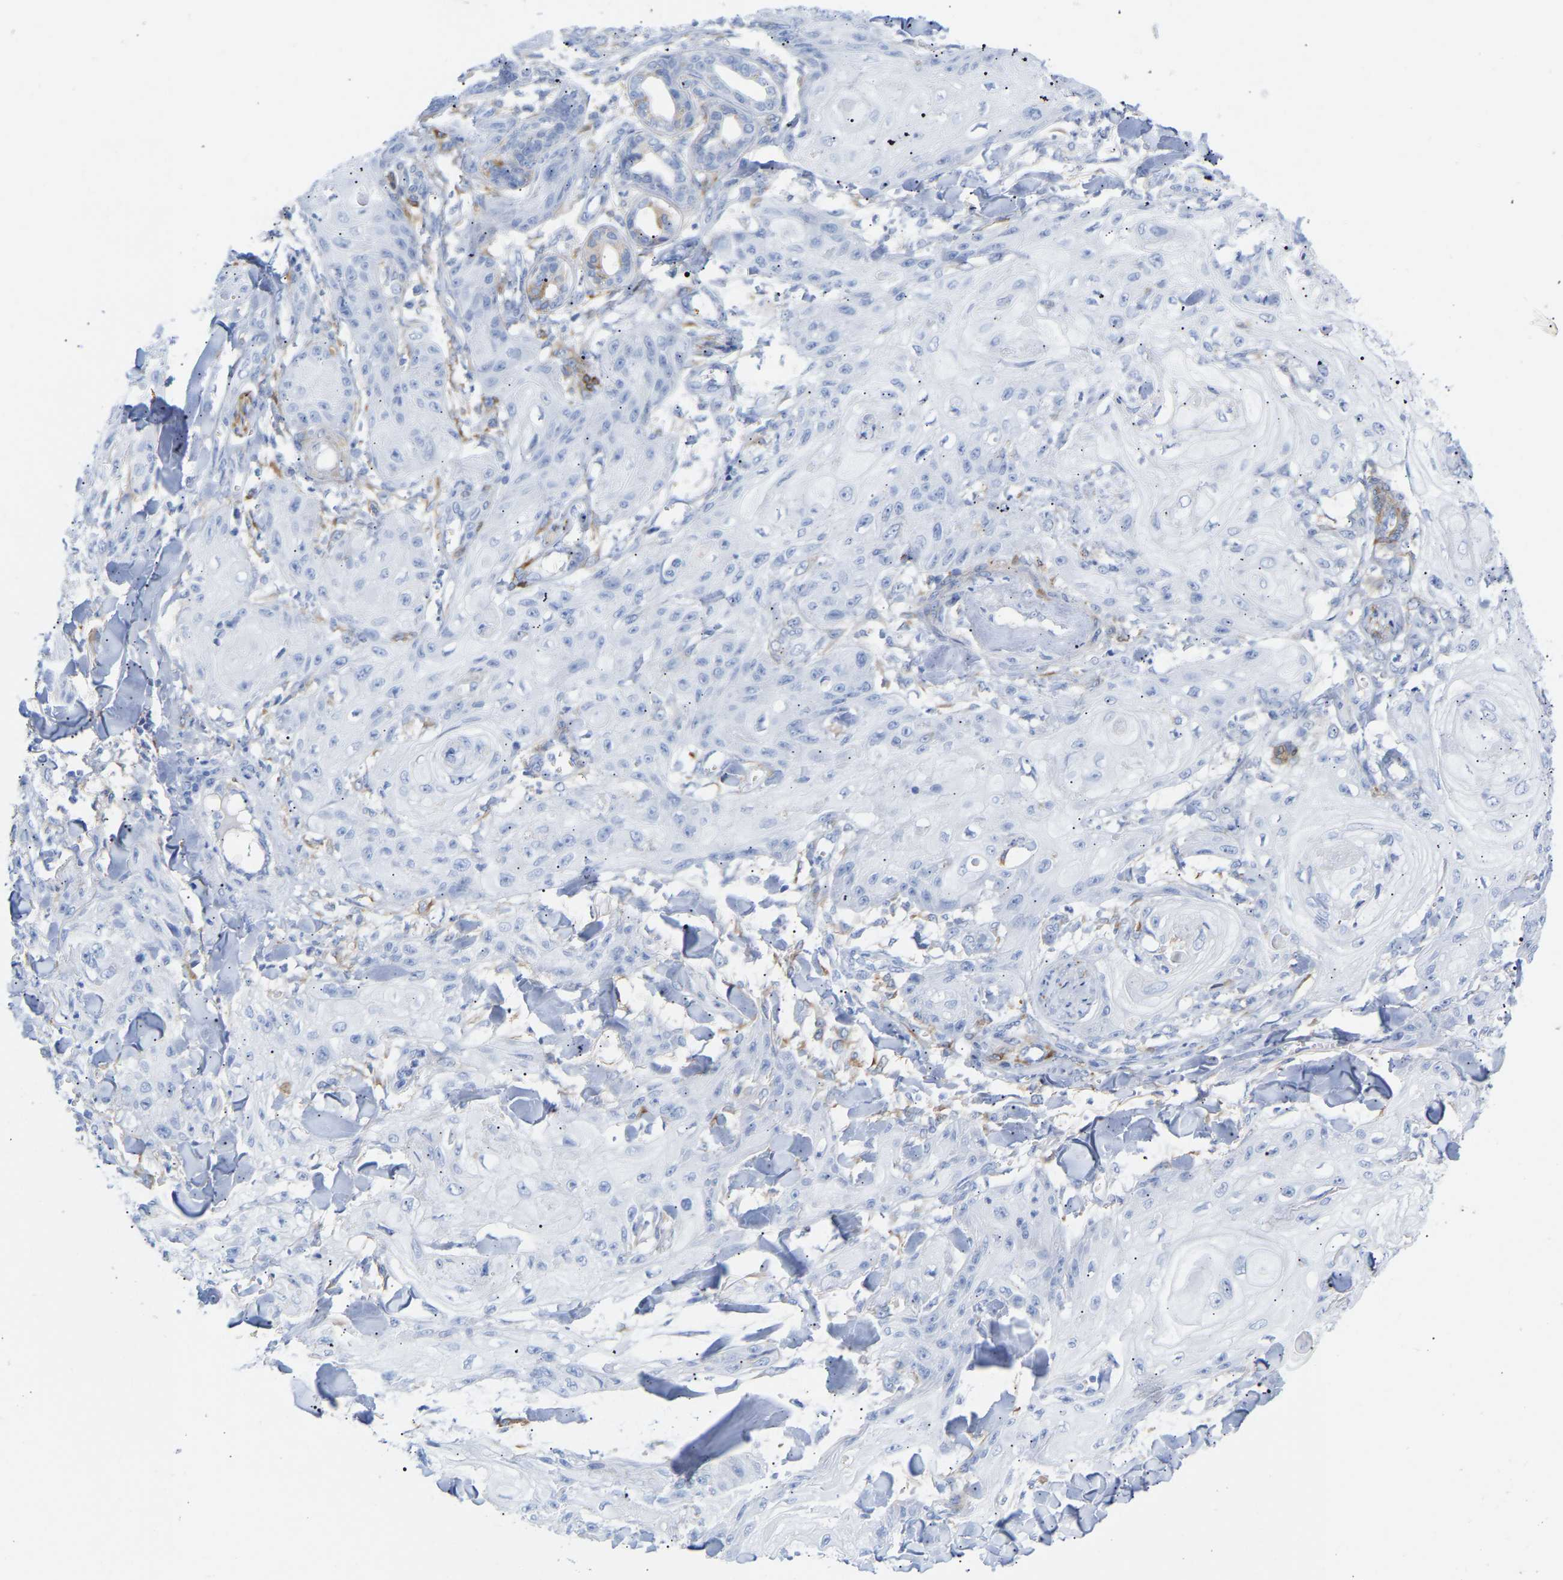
{"staining": {"intensity": "negative", "quantity": "none", "location": "none"}, "tissue": "skin cancer", "cell_type": "Tumor cells", "image_type": "cancer", "snomed": [{"axis": "morphology", "description": "Squamous cell carcinoma, NOS"}, {"axis": "topography", "description": "Skin"}], "caption": "Human skin cancer (squamous cell carcinoma) stained for a protein using immunohistochemistry (IHC) demonstrates no expression in tumor cells.", "gene": "AMPH", "patient": {"sex": "male", "age": 74}}